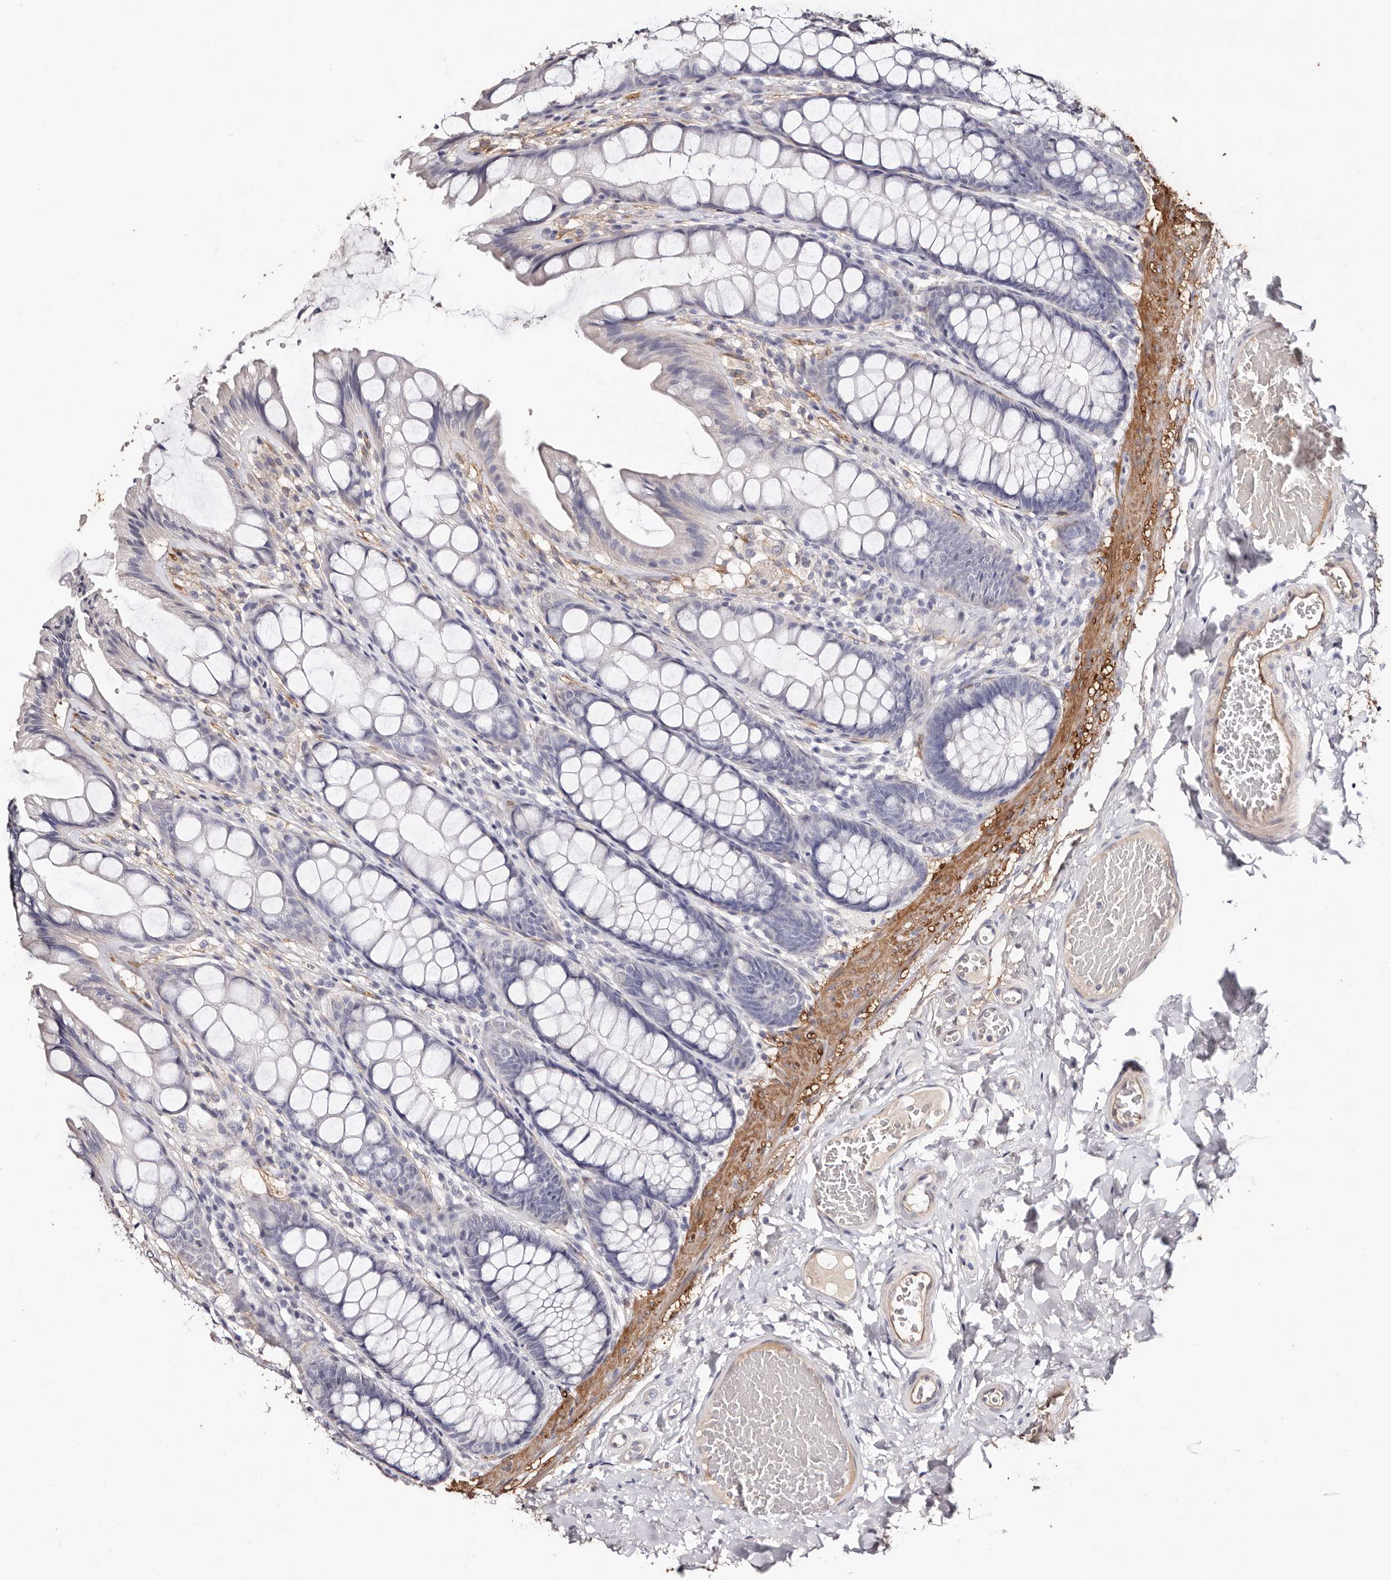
{"staining": {"intensity": "moderate", "quantity": ">75%", "location": "cytoplasmic/membranous"}, "tissue": "colon", "cell_type": "Endothelial cells", "image_type": "normal", "snomed": [{"axis": "morphology", "description": "Normal tissue, NOS"}, {"axis": "topography", "description": "Colon"}], "caption": "Moderate cytoplasmic/membranous positivity is seen in approximately >75% of endothelial cells in normal colon.", "gene": "TGM2", "patient": {"sex": "male", "age": 47}}